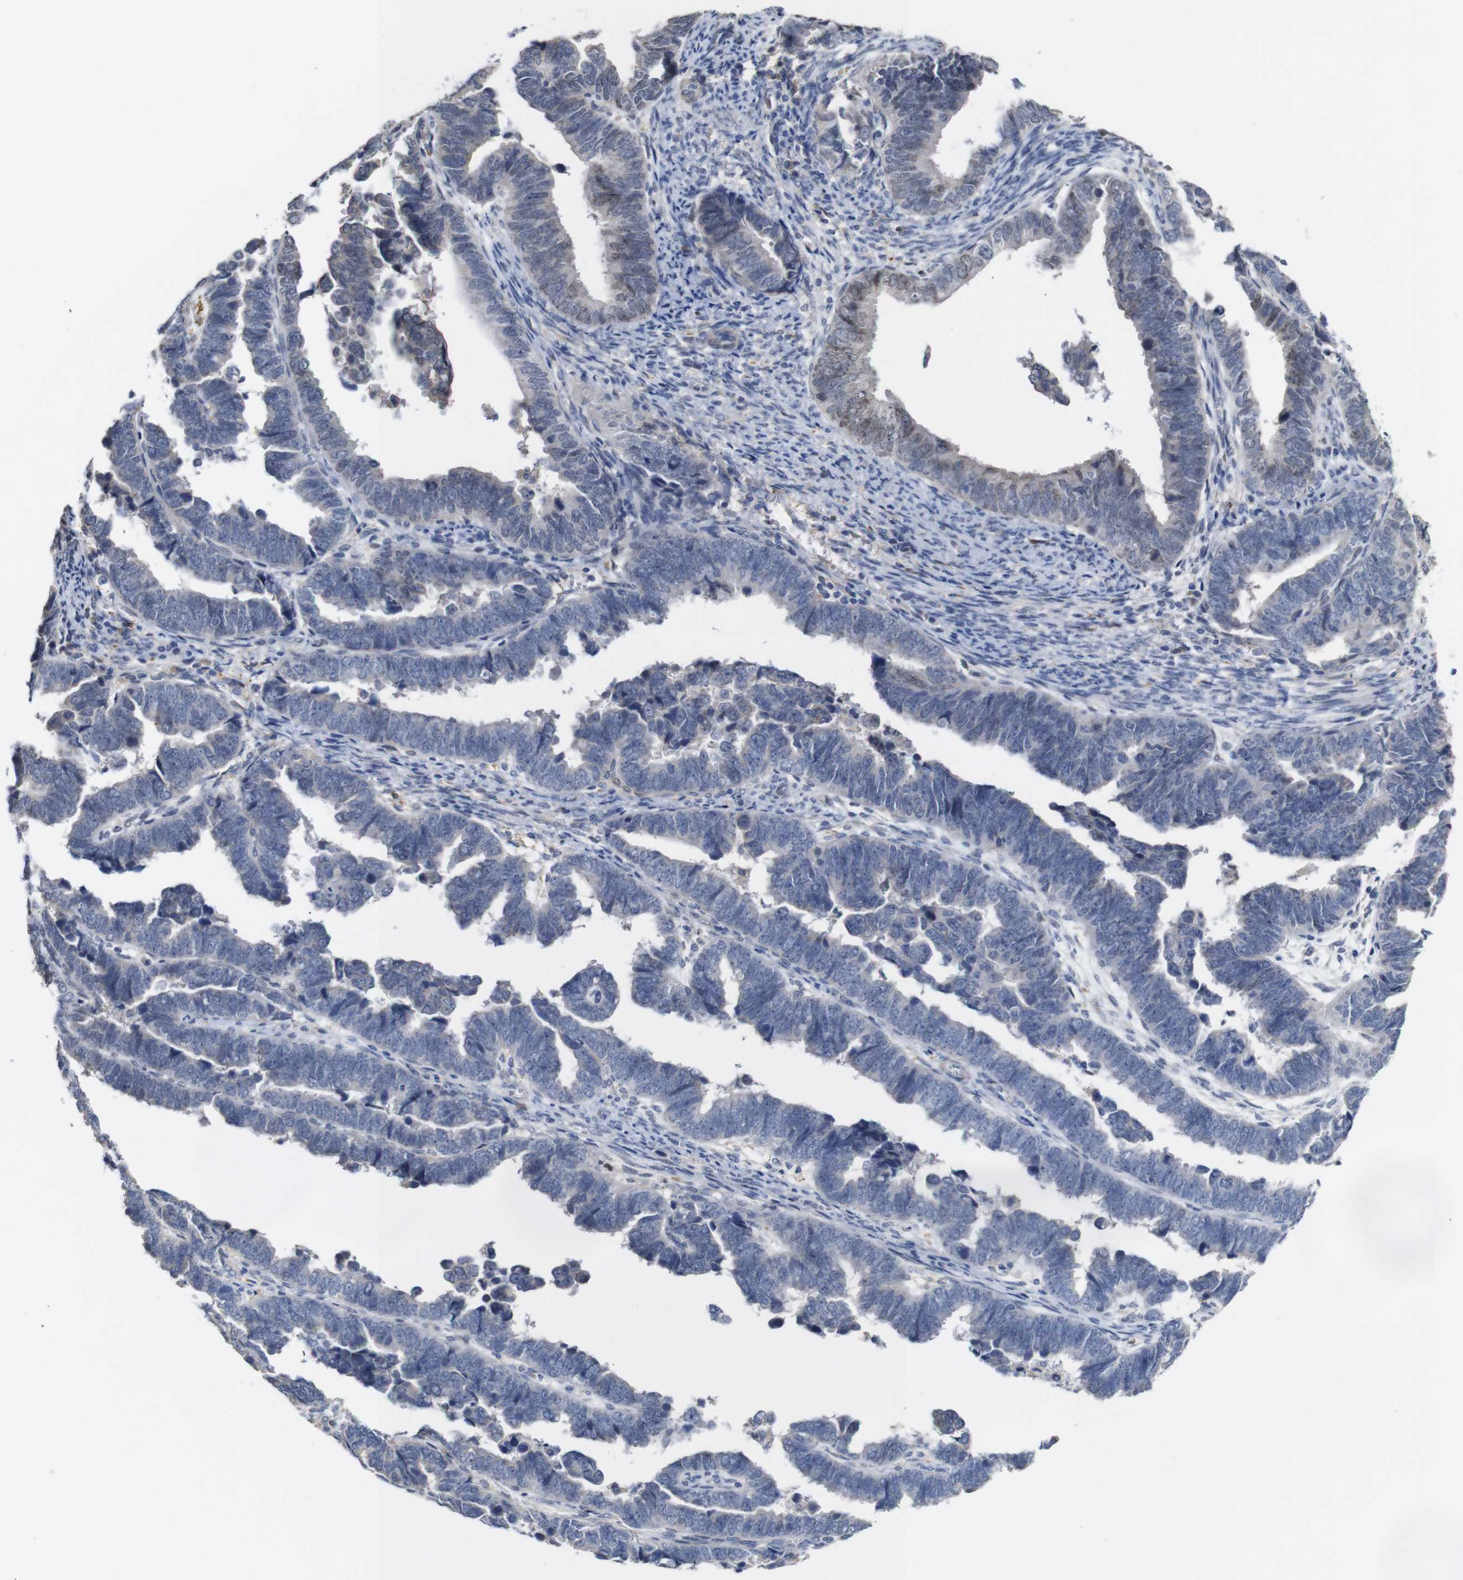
{"staining": {"intensity": "negative", "quantity": "none", "location": "none"}, "tissue": "endometrial cancer", "cell_type": "Tumor cells", "image_type": "cancer", "snomed": [{"axis": "morphology", "description": "Adenocarcinoma, NOS"}, {"axis": "topography", "description": "Endometrium"}], "caption": "This is an IHC histopathology image of endometrial adenocarcinoma. There is no expression in tumor cells.", "gene": "TCEAL9", "patient": {"sex": "female", "age": 75}}